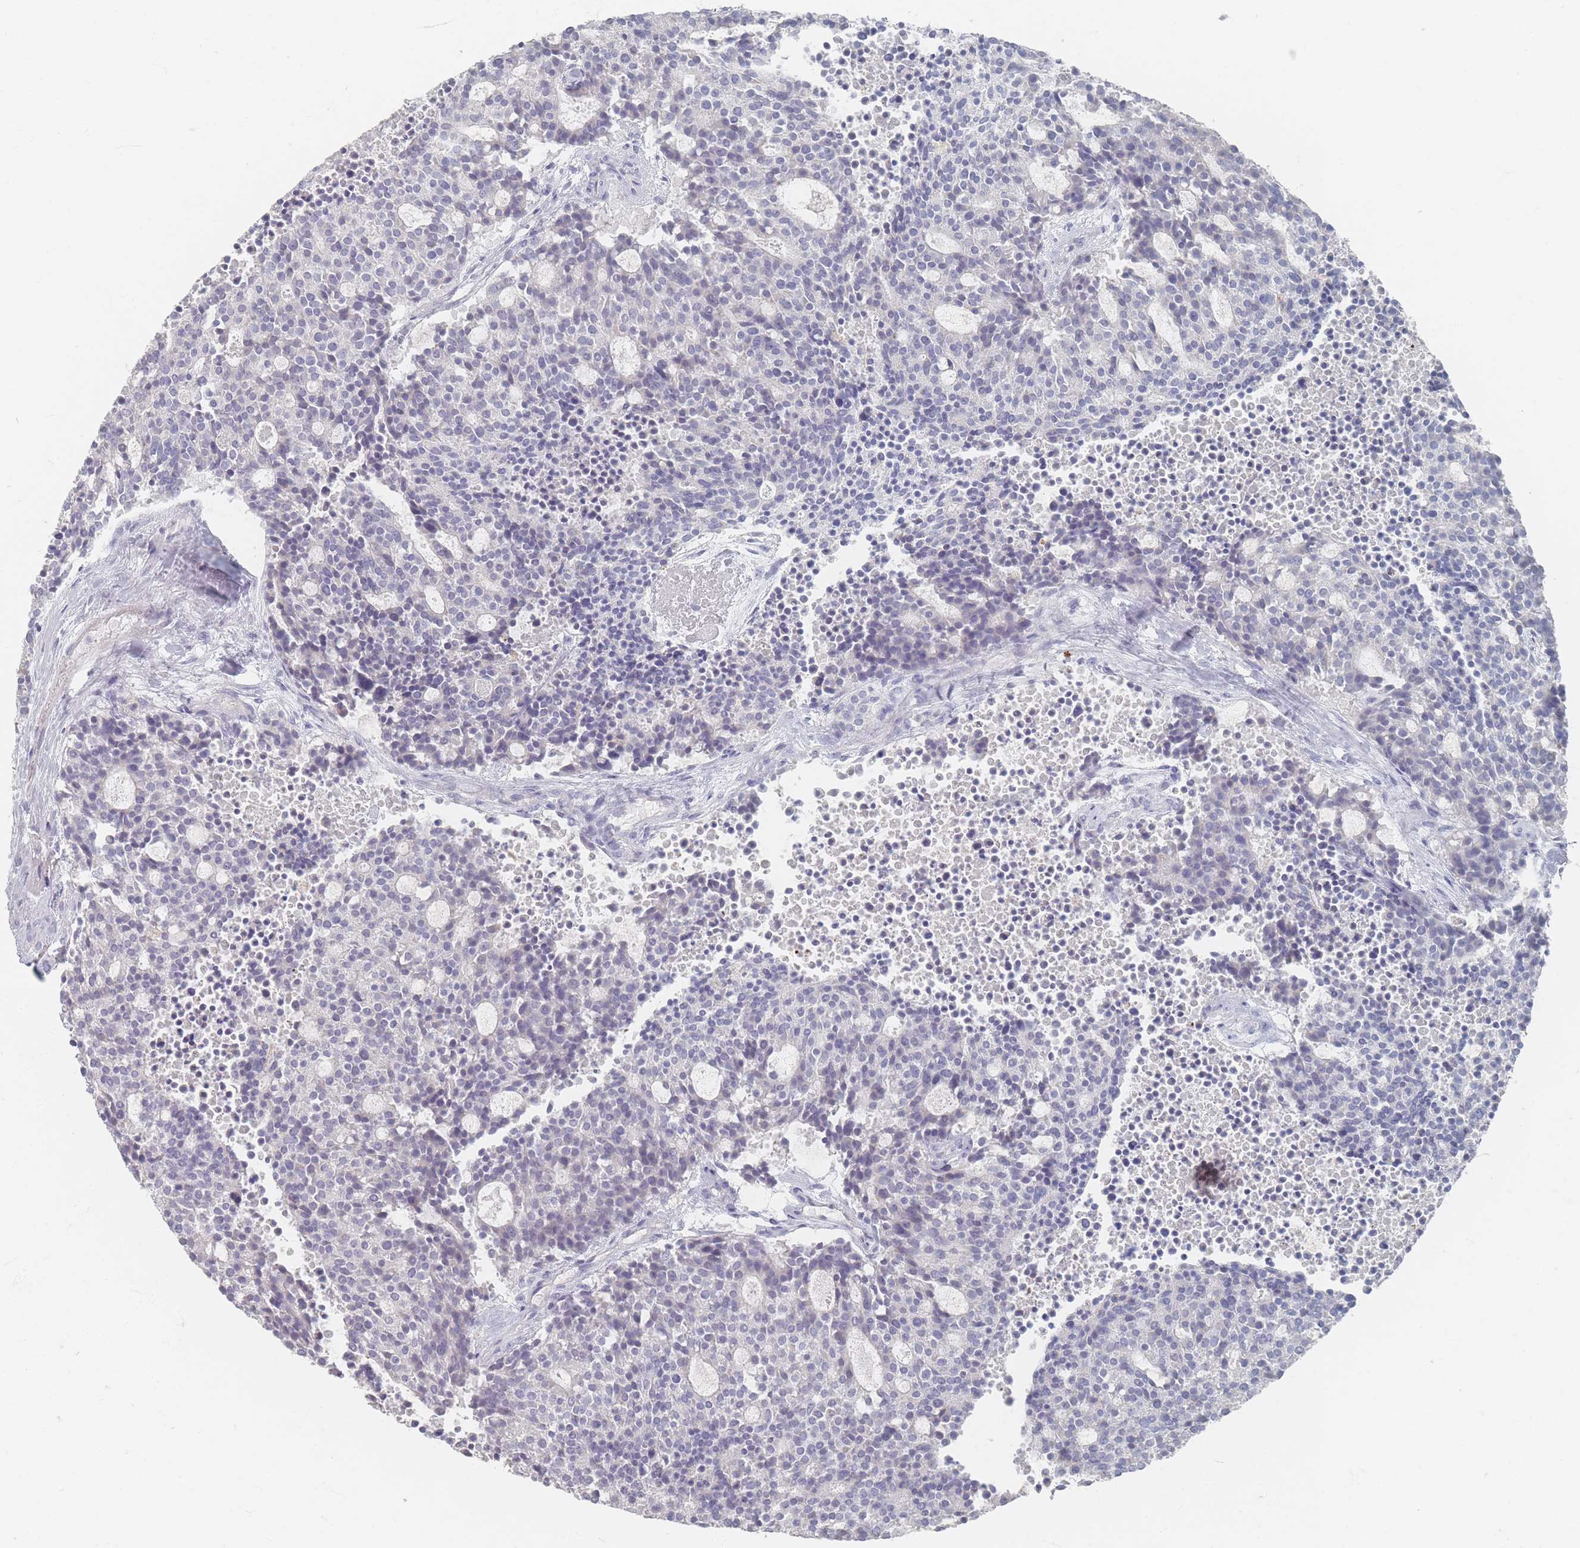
{"staining": {"intensity": "negative", "quantity": "none", "location": "none"}, "tissue": "carcinoid", "cell_type": "Tumor cells", "image_type": "cancer", "snomed": [{"axis": "morphology", "description": "Carcinoid, malignant, NOS"}, {"axis": "topography", "description": "Pancreas"}], "caption": "Photomicrograph shows no protein expression in tumor cells of carcinoid tissue. (Brightfield microscopy of DAB immunohistochemistry (IHC) at high magnification).", "gene": "HELZ2", "patient": {"sex": "female", "age": 54}}